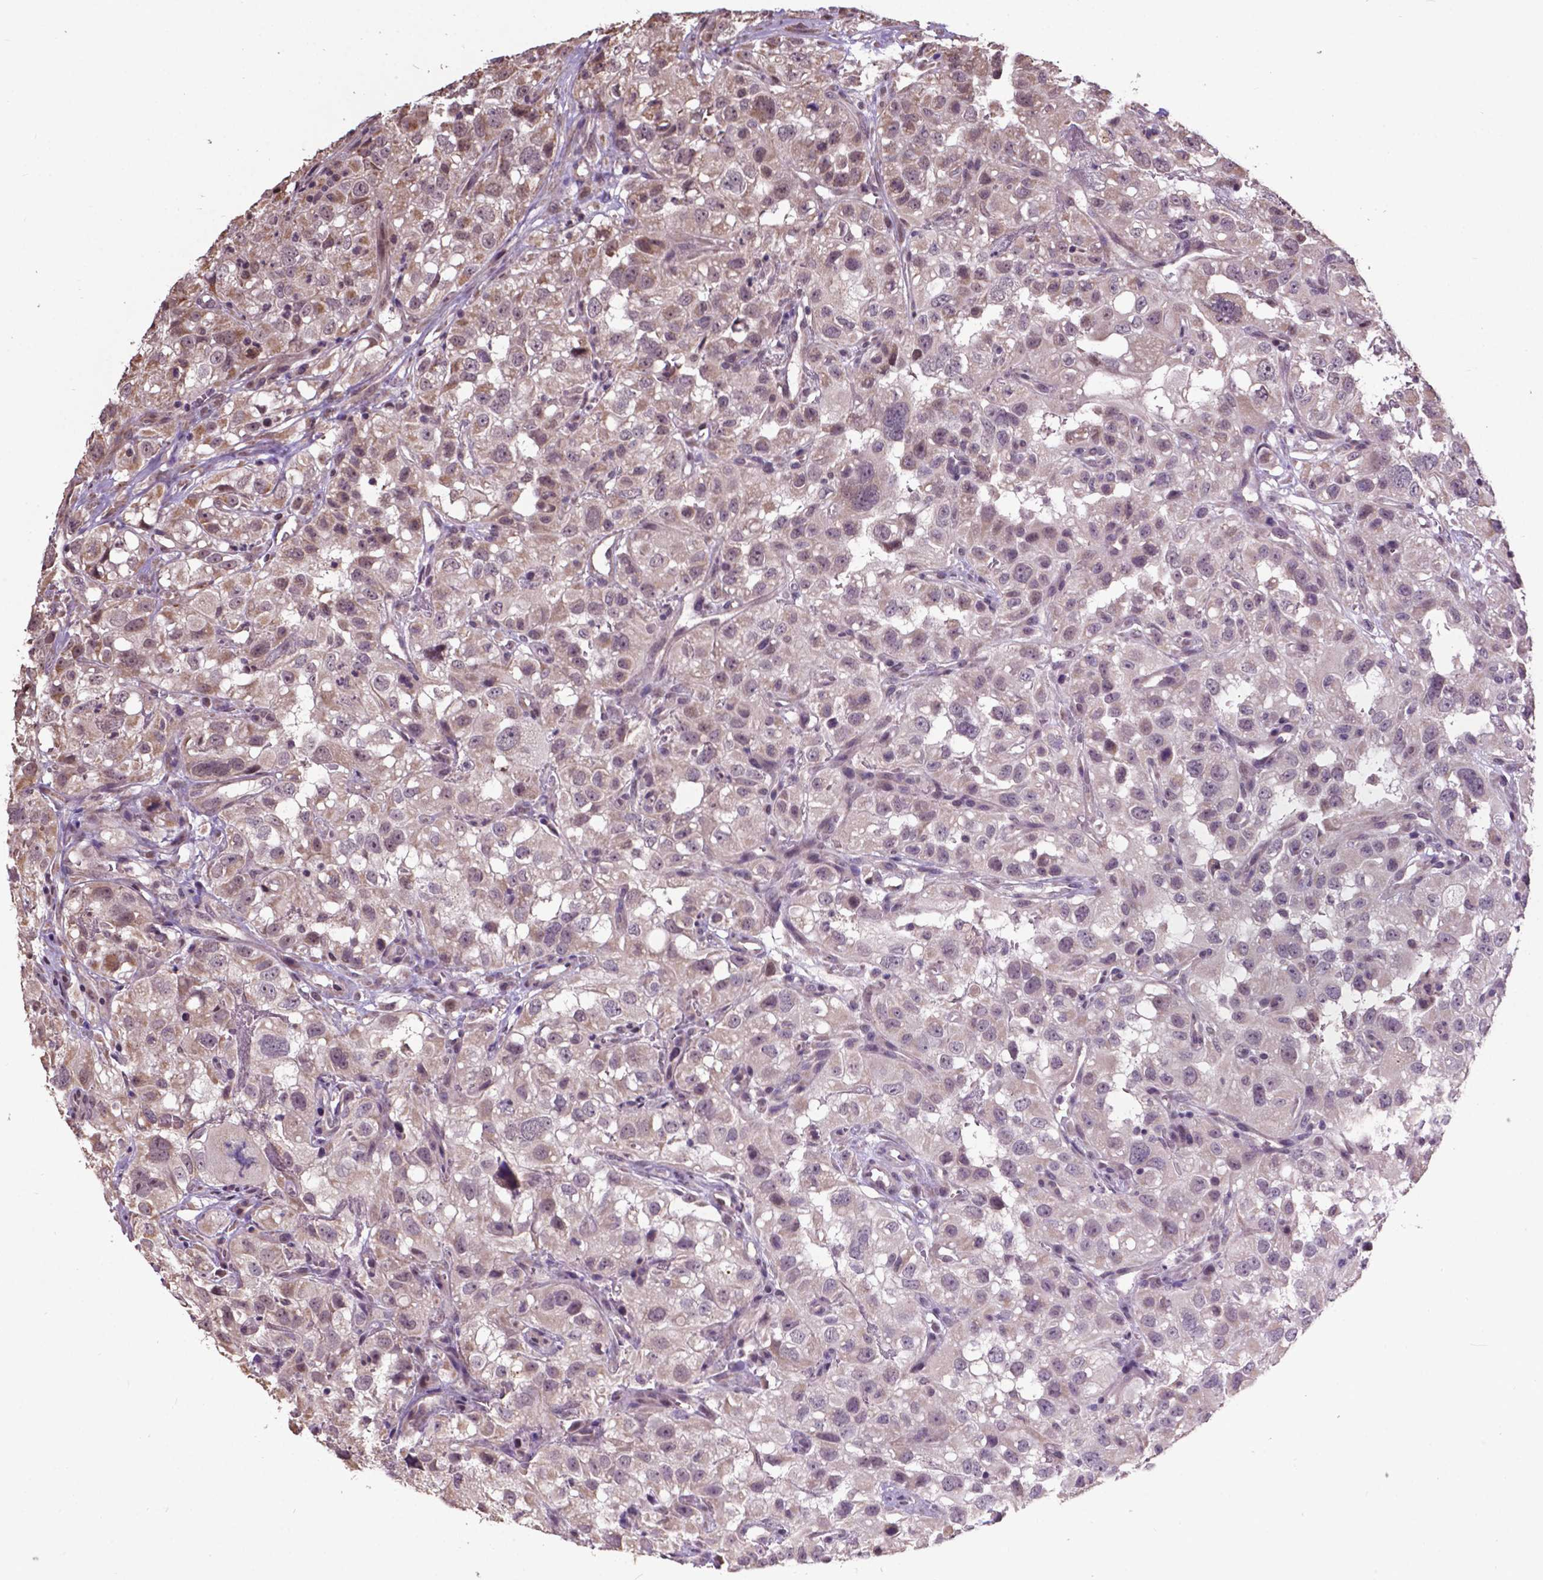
{"staining": {"intensity": "weak", "quantity": "<25%", "location": "cytoplasmic/membranous"}, "tissue": "renal cancer", "cell_type": "Tumor cells", "image_type": "cancer", "snomed": [{"axis": "morphology", "description": "Adenocarcinoma, NOS"}, {"axis": "topography", "description": "Kidney"}], "caption": "Tumor cells are negative for brown protein staining in renal cancer.", "gene": "GLRA2", "patient": {"sex": "male", "age": 64}}